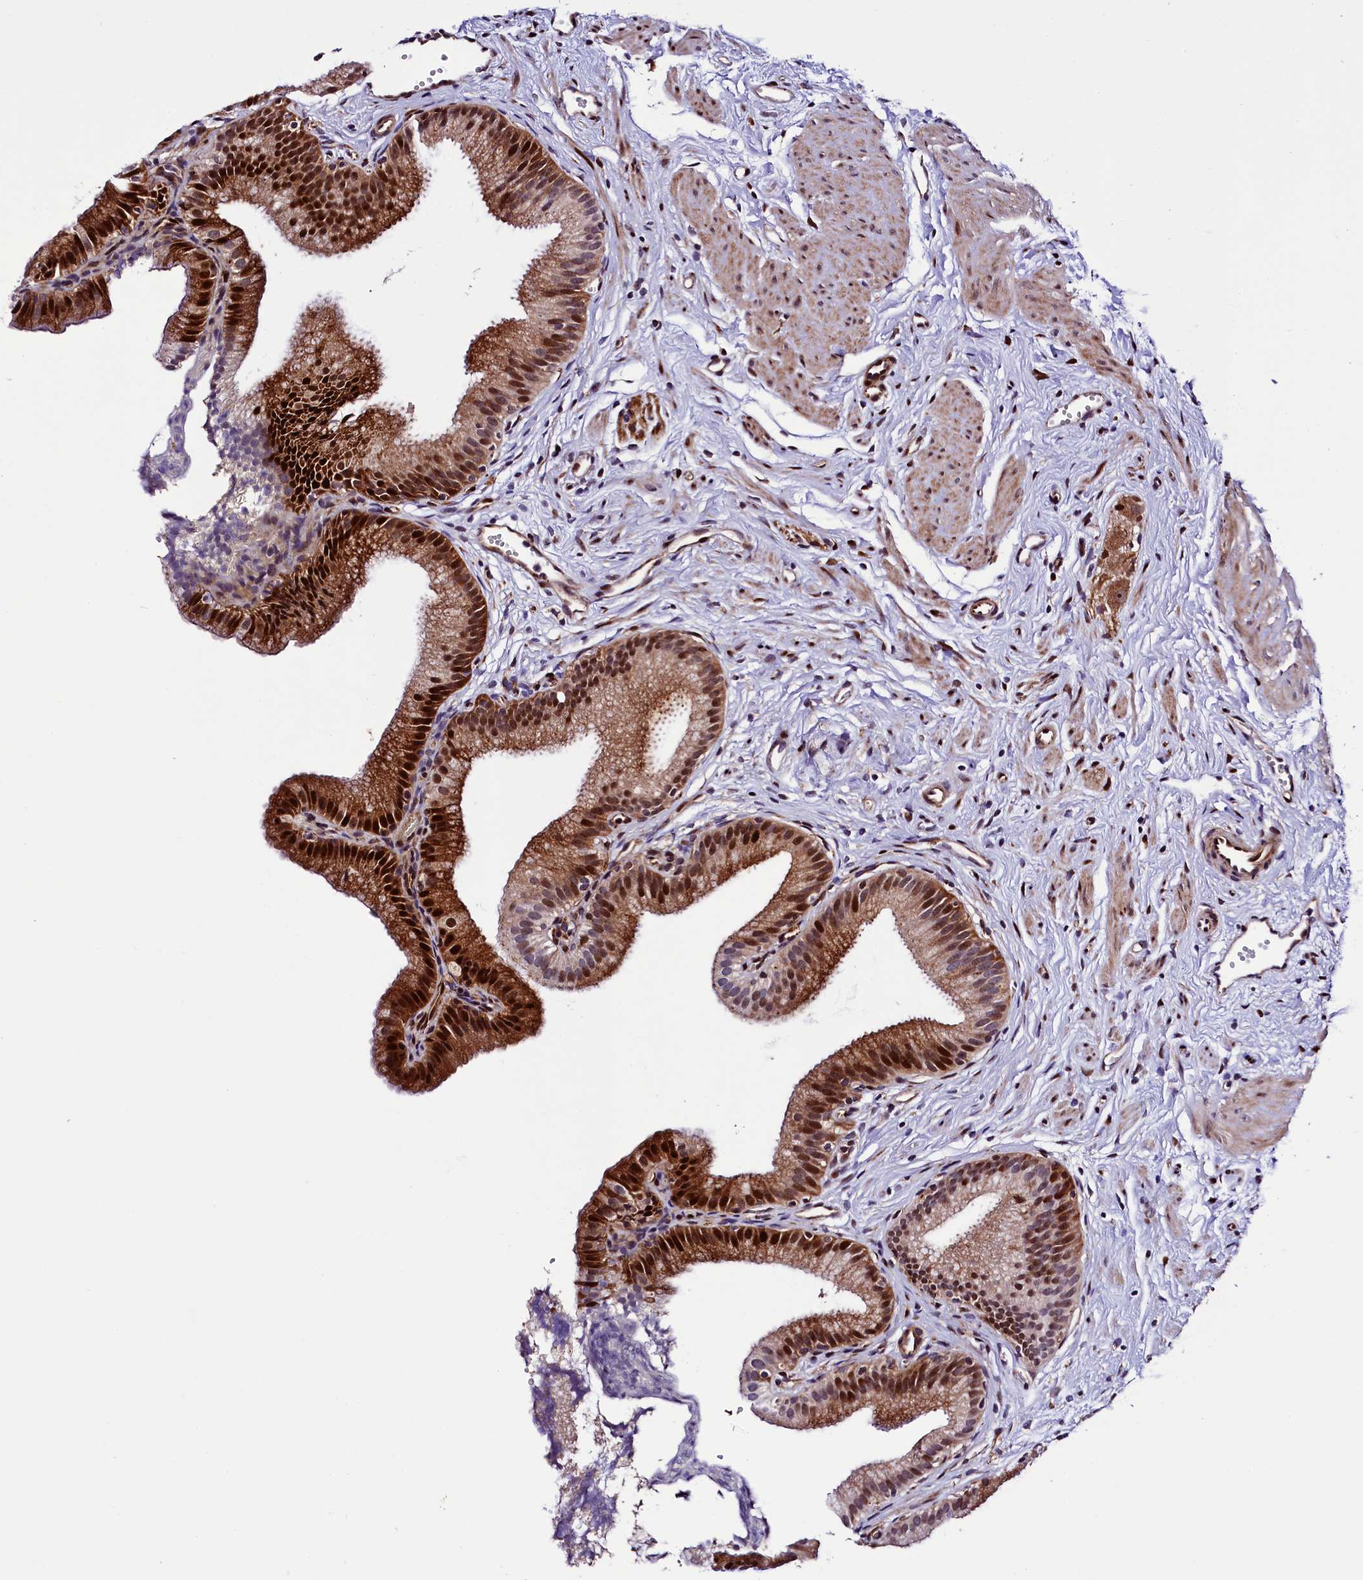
{"staining": {"intensity": "strong", "quantity": "25%-75%", "location": "cytoplasmic/membranous,nuclear"}, "tissue": "gallbladder", "cell_type": "Glandular cells", "image_type": "normal", "snomed": [{"axis": "morphology", "description": "Normal tissue, NOS"}, {"axis": "topography", "description": "Gallbladder"}, {"axis": "topography", "description": "Peripheral nerve tissue"}], "caption": "The image displays immunohistochemical staining of benign gallbladder. There is strong cytoplasmic/membranous,nuclear positivity is present in approximately 25%-75% of glandular cells. Immunohistochemistry stains the protein of interest in brown and the nuclei are stained blue.", "gene": "TRMT112", "patient": {"sex": "male", "age": 38}}